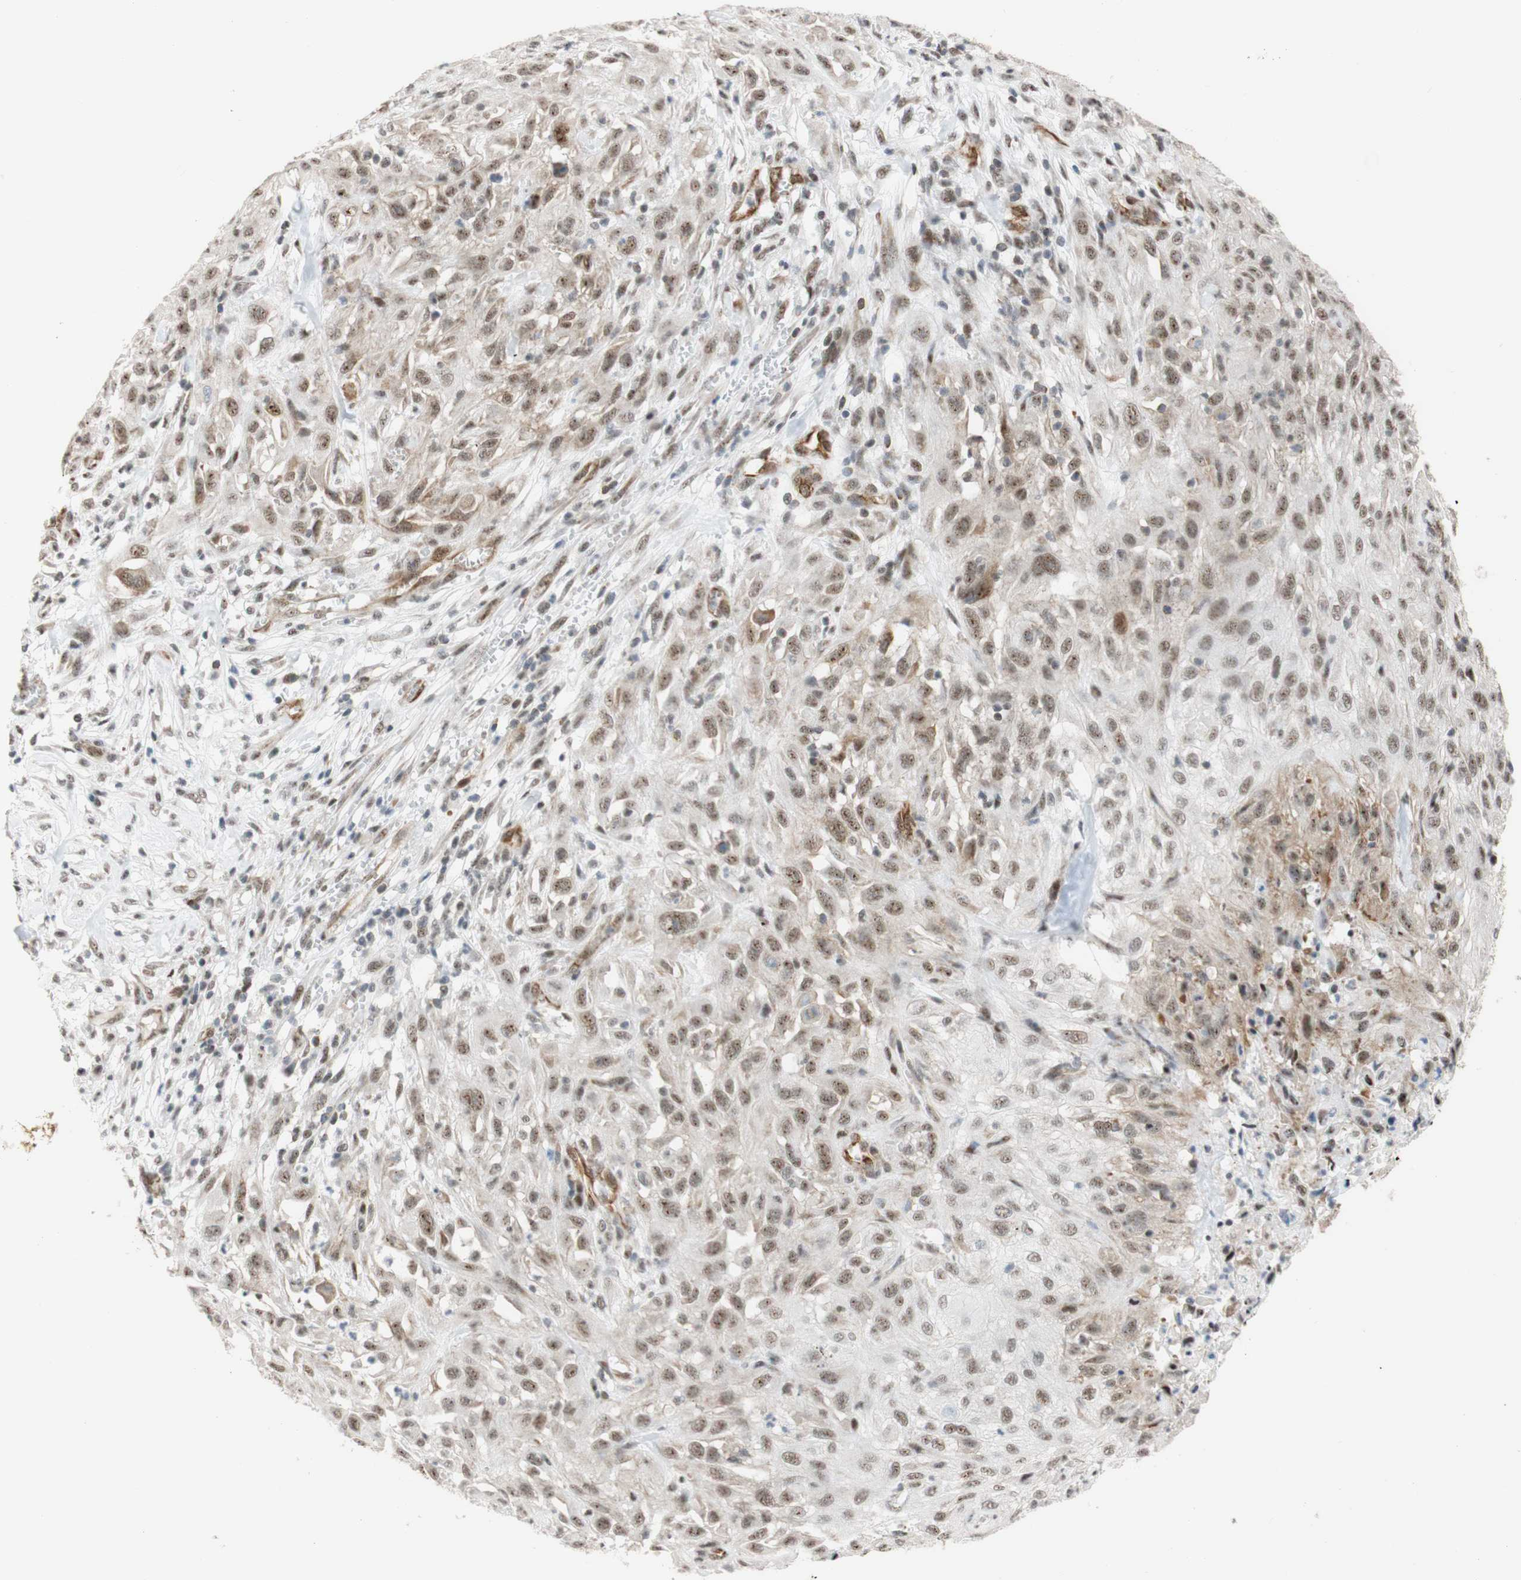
{"staining": {"intensity": "moderate", "quantity": ">75%", "location": "nuclear"}, "tissue": "skin cancer", "cell_type": "Tumor cells", "image_type": "cancer", "snomed": [{"axis": "morphology", "description": "Squamous cell carcinoma, NOS"}, {"axis": "topography", "description": "Skin"}], "caption": "Tumor cells show medium levels of moderate nuclear expression in about >75% of cells in skin cancer (squamous cell carcinoma).", "gene": "SAP18", "patient": {"sex": "male", "age": 75}}